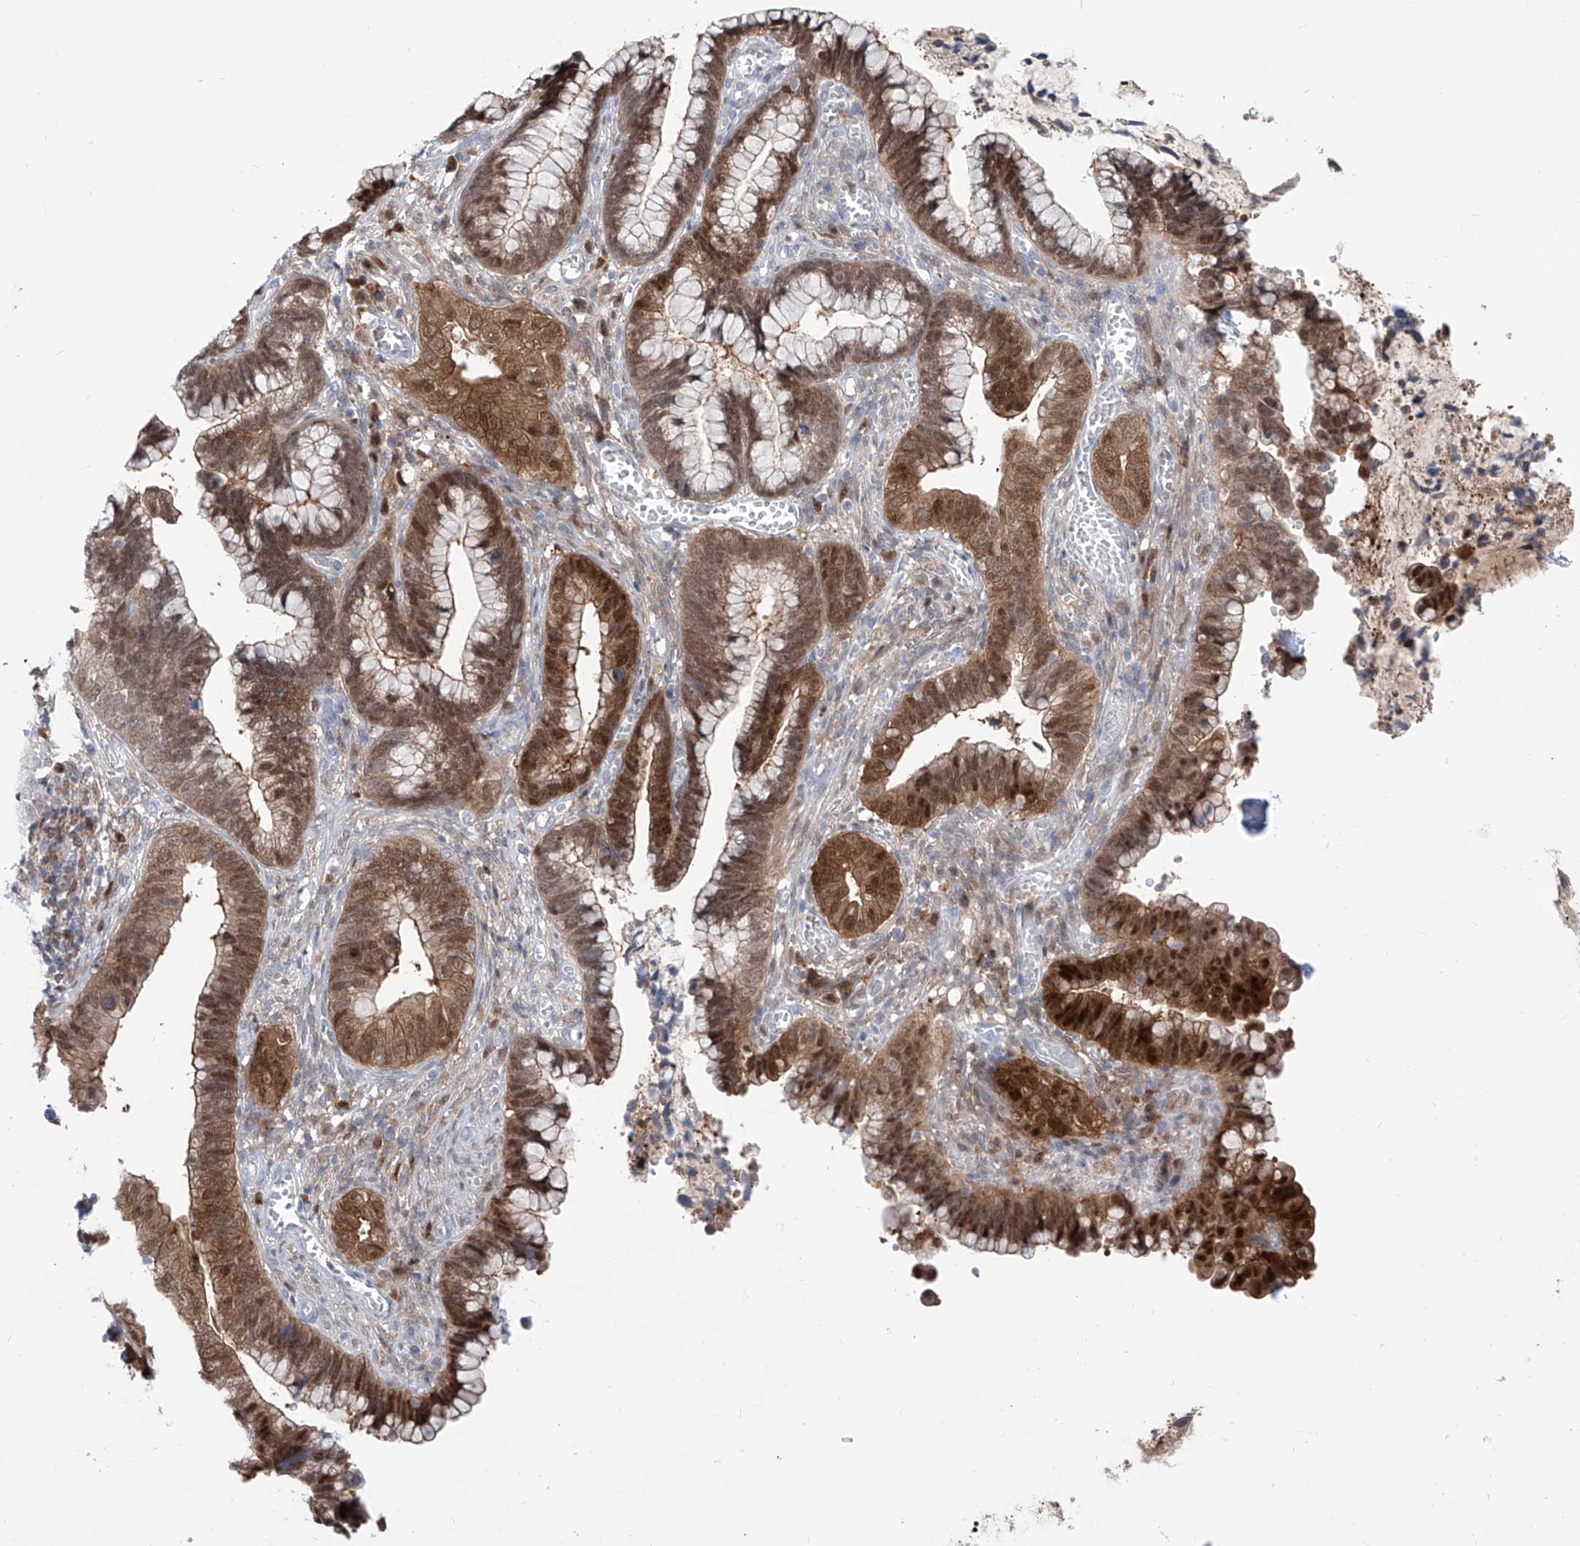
{"staining": {"intensity": "moderate", "quantity": ">75%", "location": "cytoplasmic/membranous,nuclear"}, "tissue": "cervical cancer", "cell_type": "Tumor cells", "image_type": "cancer", "snomed": [{"axis": "morphology", "description": "Adenocarcinoma, NOS"}, {"axis": "topography", "description": "Cervix"}], "caption": "Protein analysis of cervical cancer tissue displays moderate cytoplasmic/membranous and nuclear positivity in about >75% of tumor cells.", "gene": "PDXK", "patient": {"sex": "female", "age": 44}}